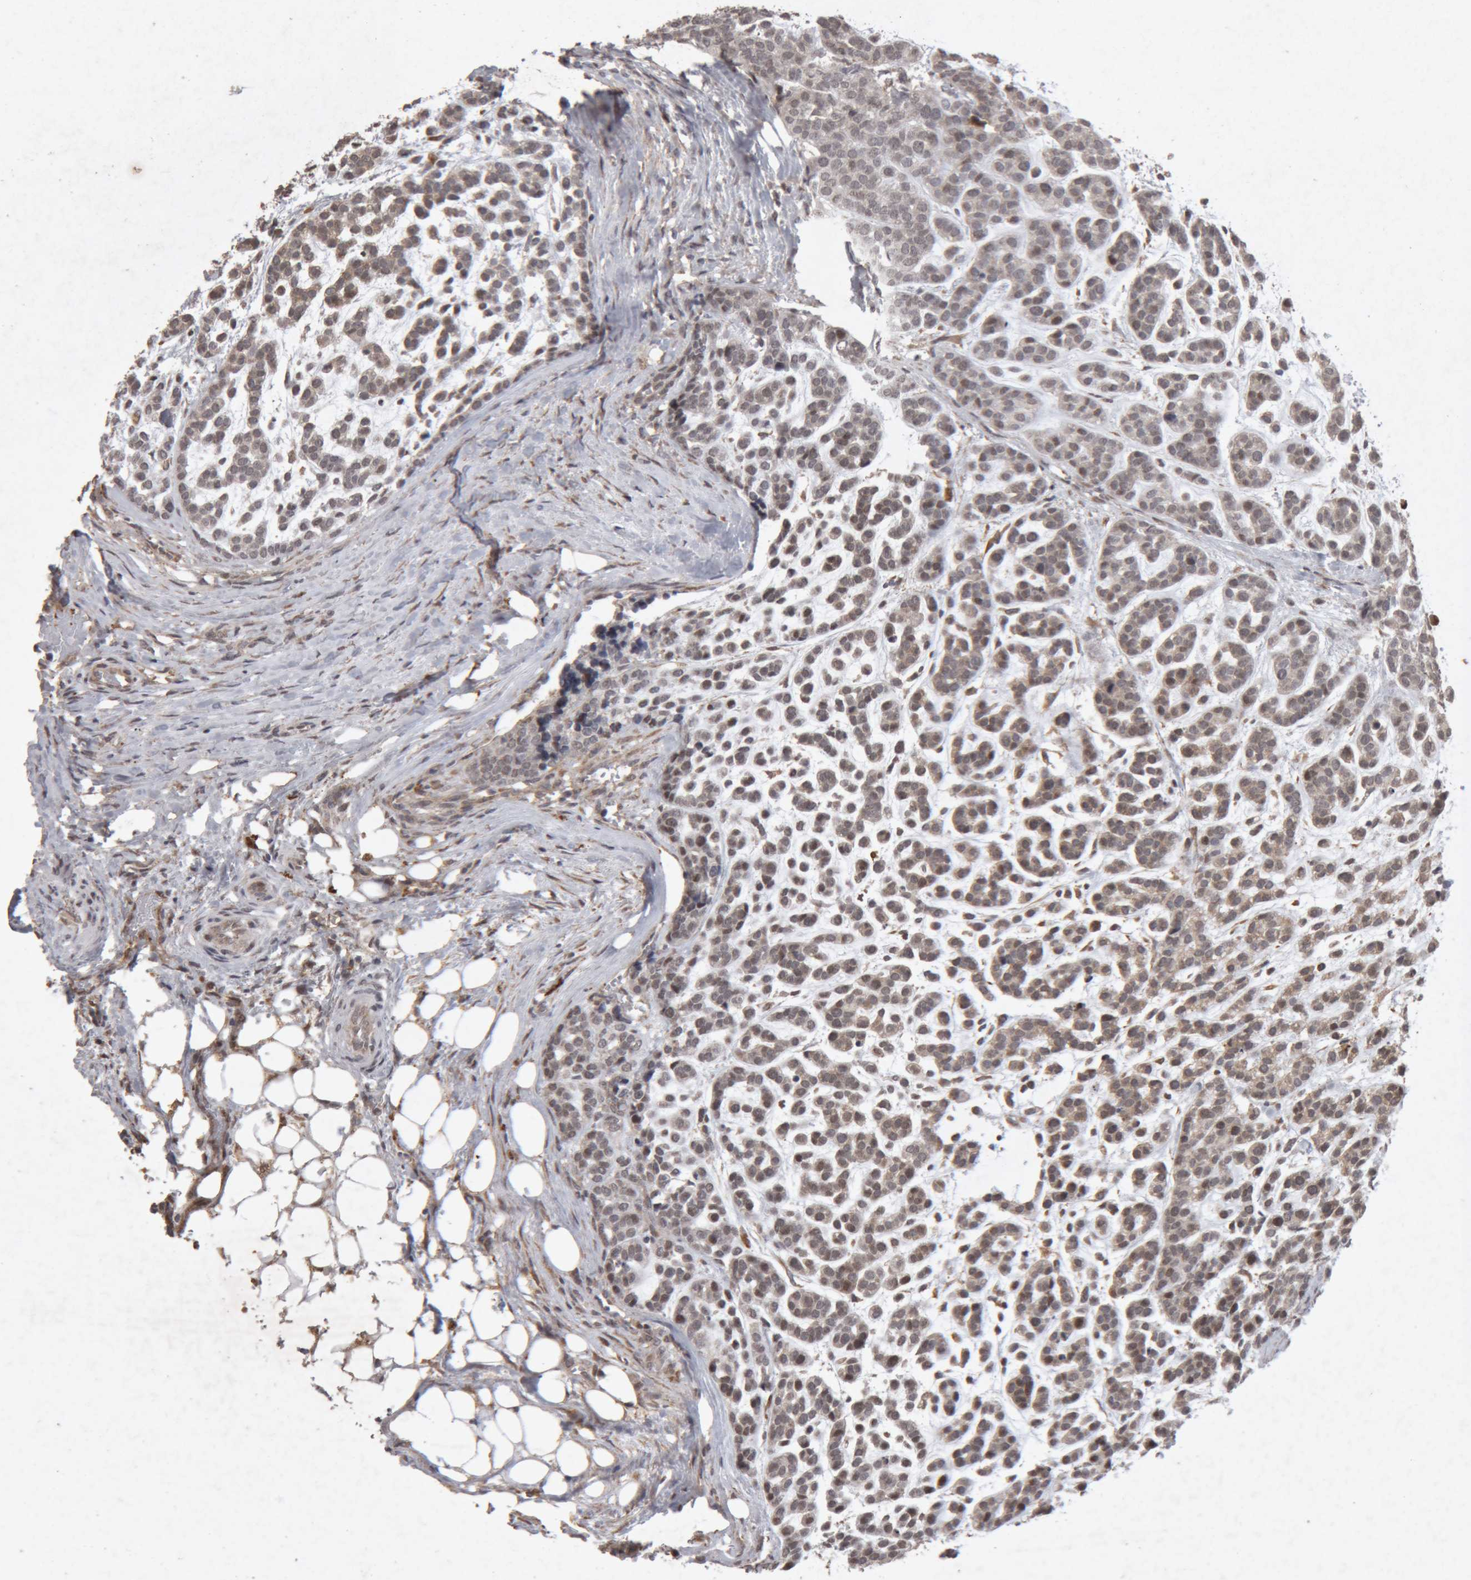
{"staining": {"intensity": "weak", "quantity": ">75%", "location": "cytoplasmic/membranous,nuclear"}, "tissue": "head and neck cancer", "cell_type": "Tumor cells", "image_type": "cancer", "snomed": [{"axis": "morphology", "description": "Adenocarcinoma, NOS"}, {"axis": "morphology", "description": "Adenoma, NOS"}, {"axis": "topography", "description": "Head-Neck"}], "caption": "An immunohistochemistry image of tumor tissue is shown. Protein staining in brown labels weak cytoplasmic/membranous and nuclear positivity in adenocarcinoma (head and neck) within tumor cells.", "gene": "MEP1A", "patient": {"sex": "female", "age": 55}}